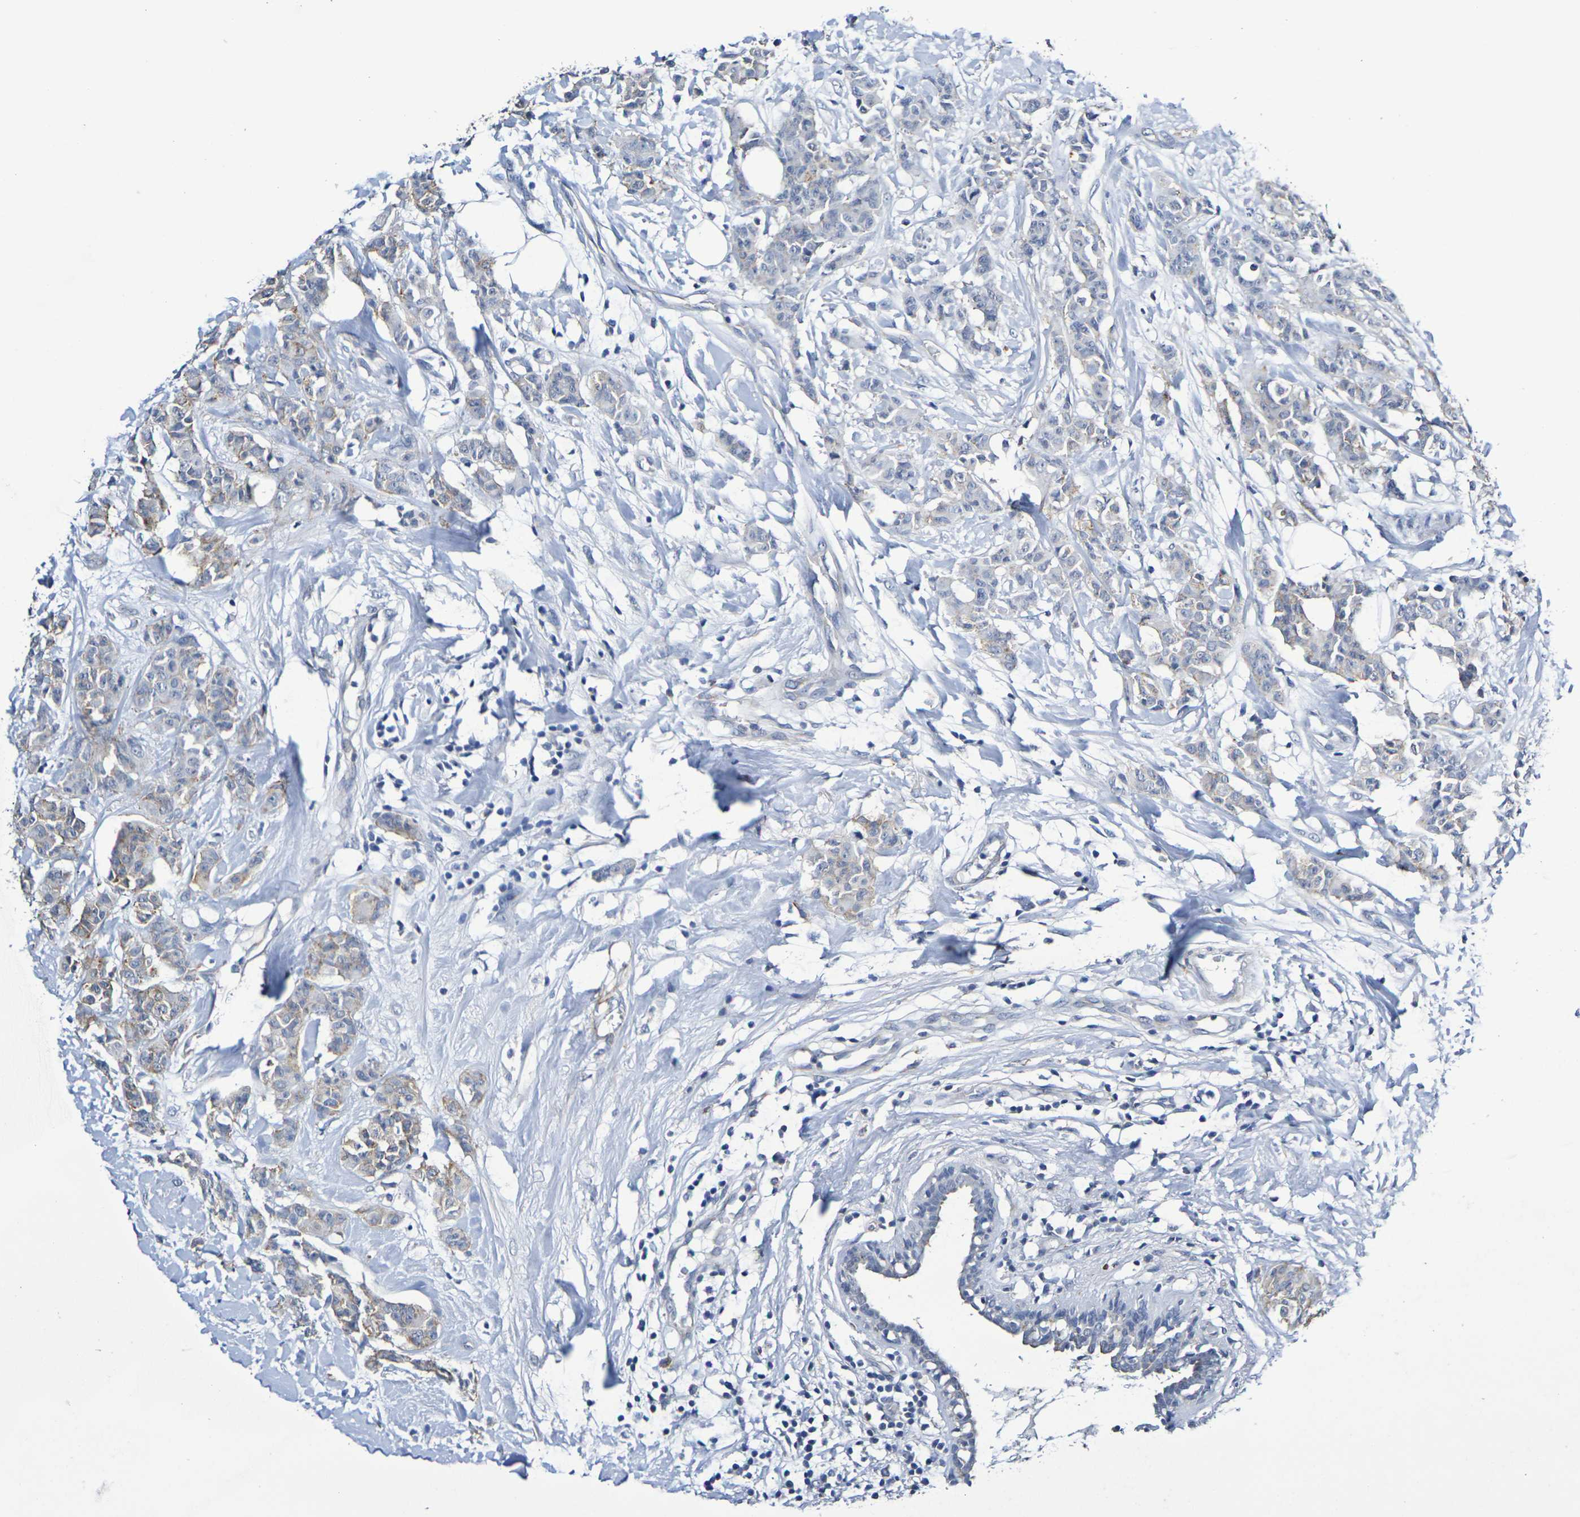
{"staining": {"intensity": "weak", "quantity": "25%-75%", "location": "cytoplasmic/membranous"}, "tissue": "breast cancer", "cell_type": "Tumor cells", "image_type": "cancer", "snomed": [{"axis": "morphology", "description": "Normal tissue, NOS"}, {"axis": "morphology", "description": "Duct carcinoma"}, {"axis": "topography", "description": "Breast"}], "caption": "About 25%-75% of tumor cells in human breast cancer reveal weak cytoplasmic/membranous protein positivity as visualized by brown immunohistochemical staining.", "gene": "CHRNB1", "patient": {"sex": "female", "age": 40}}